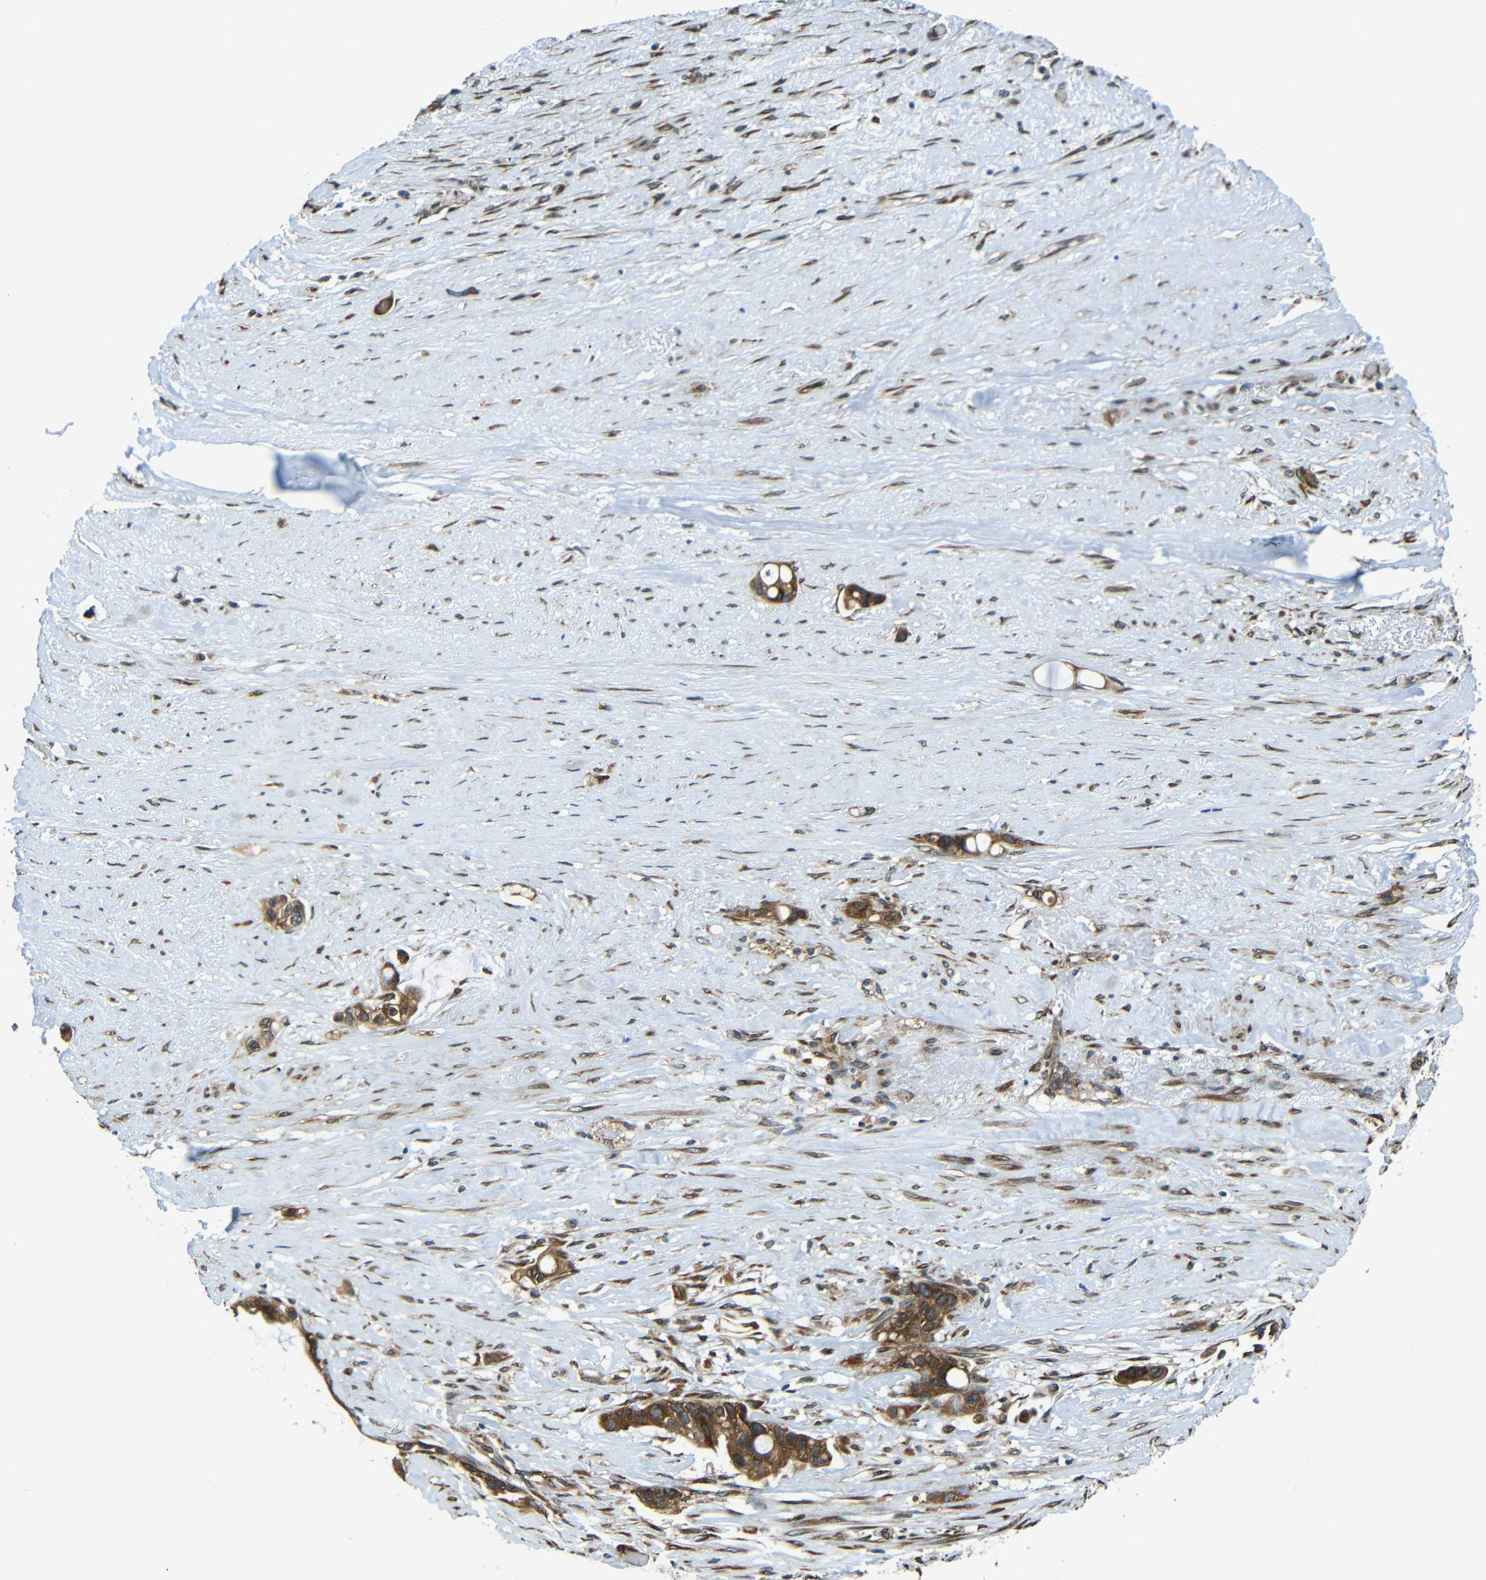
{"staining": {"intensity": "strong", "quantity": ">75%", "location": "cytoplasmic/membranous"}, "tissue": "liver cancer", "cell_type": "Tumor cells", "image_type": "cancer", "snomed": [{"axis": "morphology", "description": "Cholangiocarcinoma"}, {"axis": "topography", "description": "Liver"}], "caption": "Immunohistochemical staining of liver cancer exhibits high levels of strong cytoplasmic/membranous positivity in about >75% of tumor cells.", "gene": "VAPB", "patient": {"sex": "female", "age": 65}}